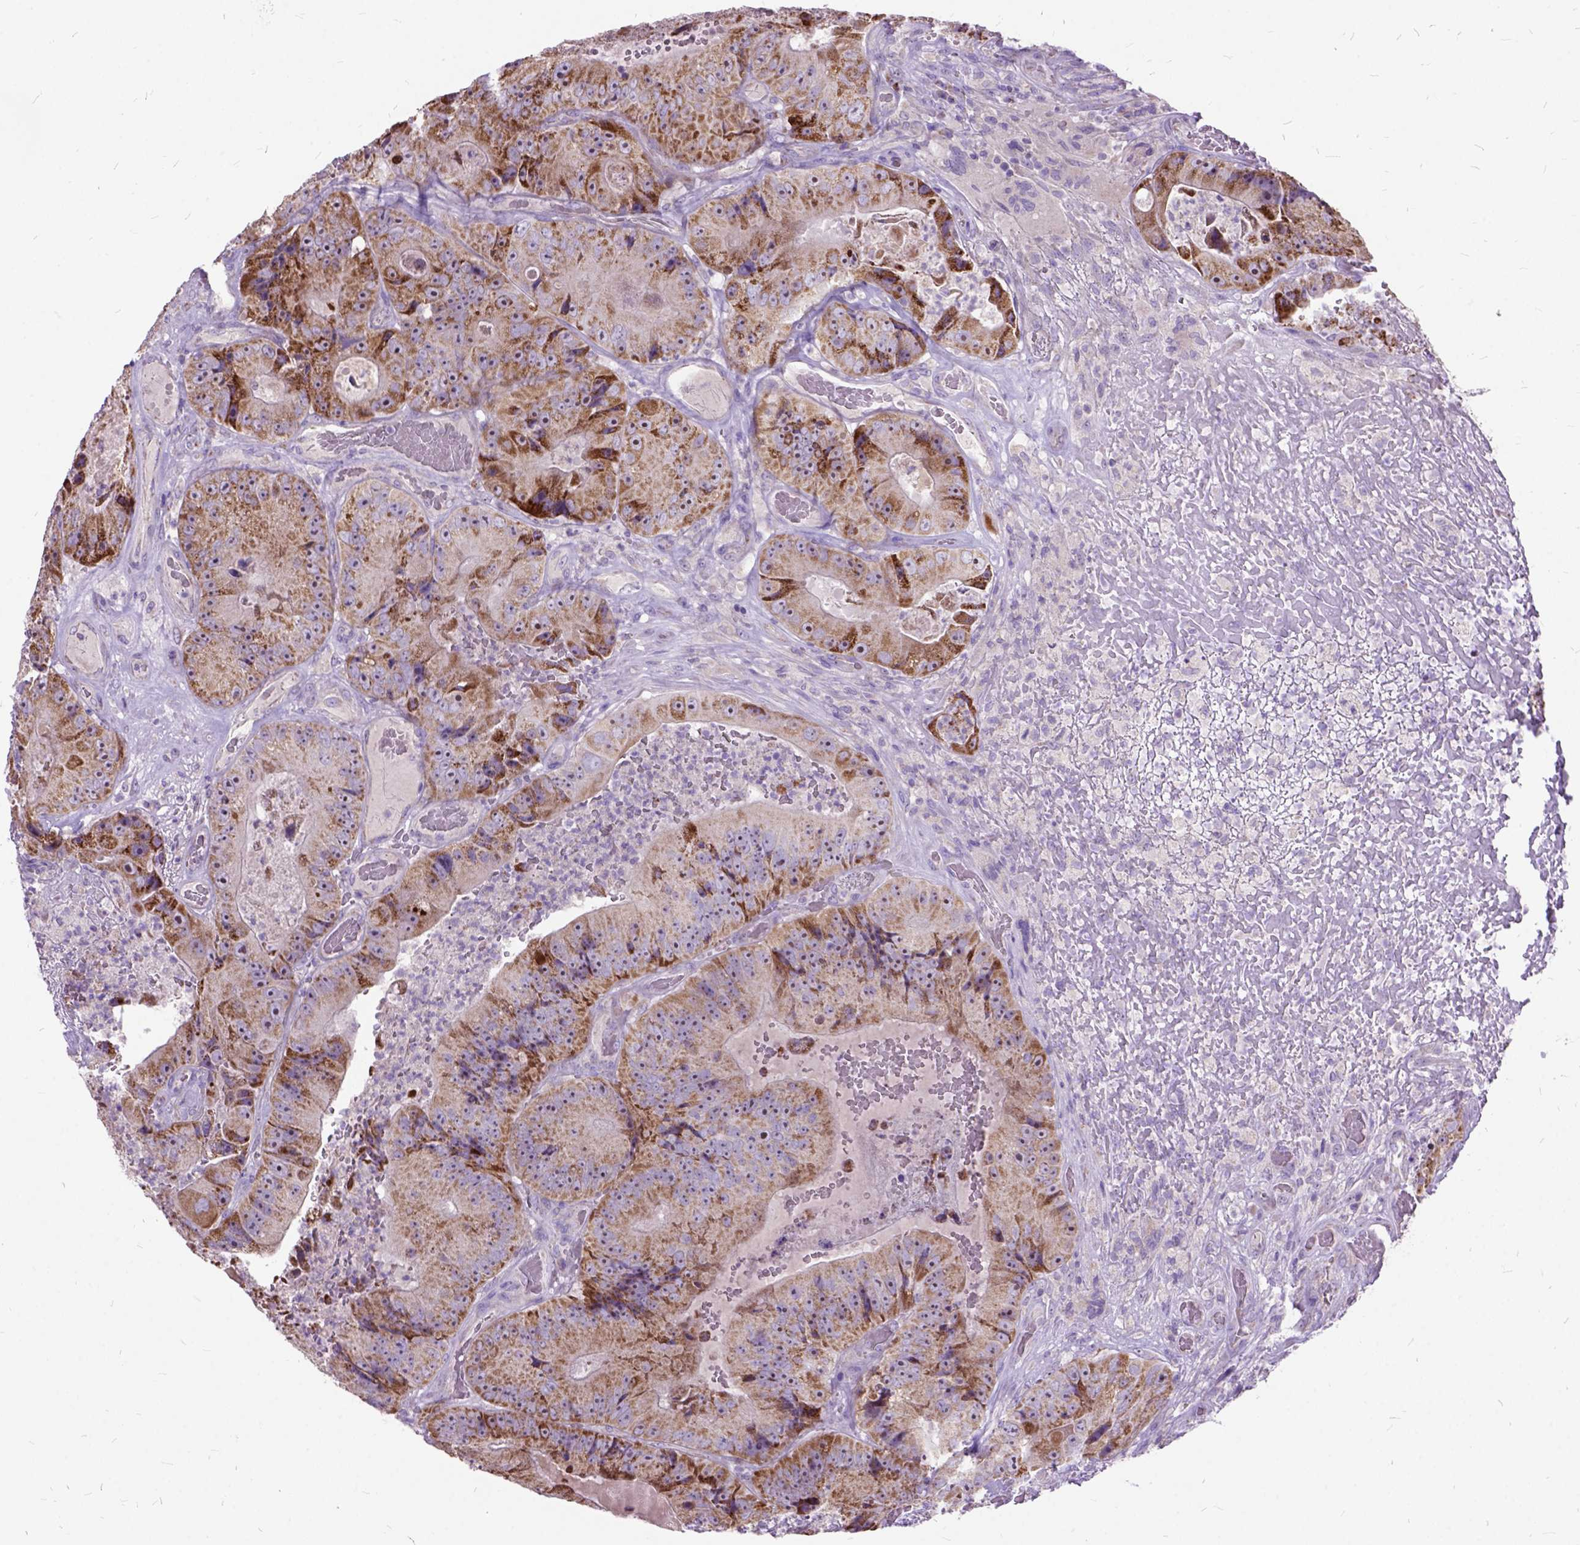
{"staining": {"intensity": "moderate", "quantity": "25%-75%", "location": "cytoplasmic/membranous"}, "tissue": "colorectal cancer", "cell_type": "Tumor cells", "image_type": "cancer", "snomed": [{"axis": "morphology", "description": "Adenocarcinoma, NOS"}, {"axis": "topography", "description": "Colon"}], "caption": "This micrograph exhibits colorectal cancer (adenocarcinoma) stained with IHC to label a protein in brown. The cytoplasmic/membranous of tumor cells show moderate positivity for the protein. Nuclei are counter-stained blue.", "gene": "CTAG2", "patient": {"sex": "female", "age": 86}}